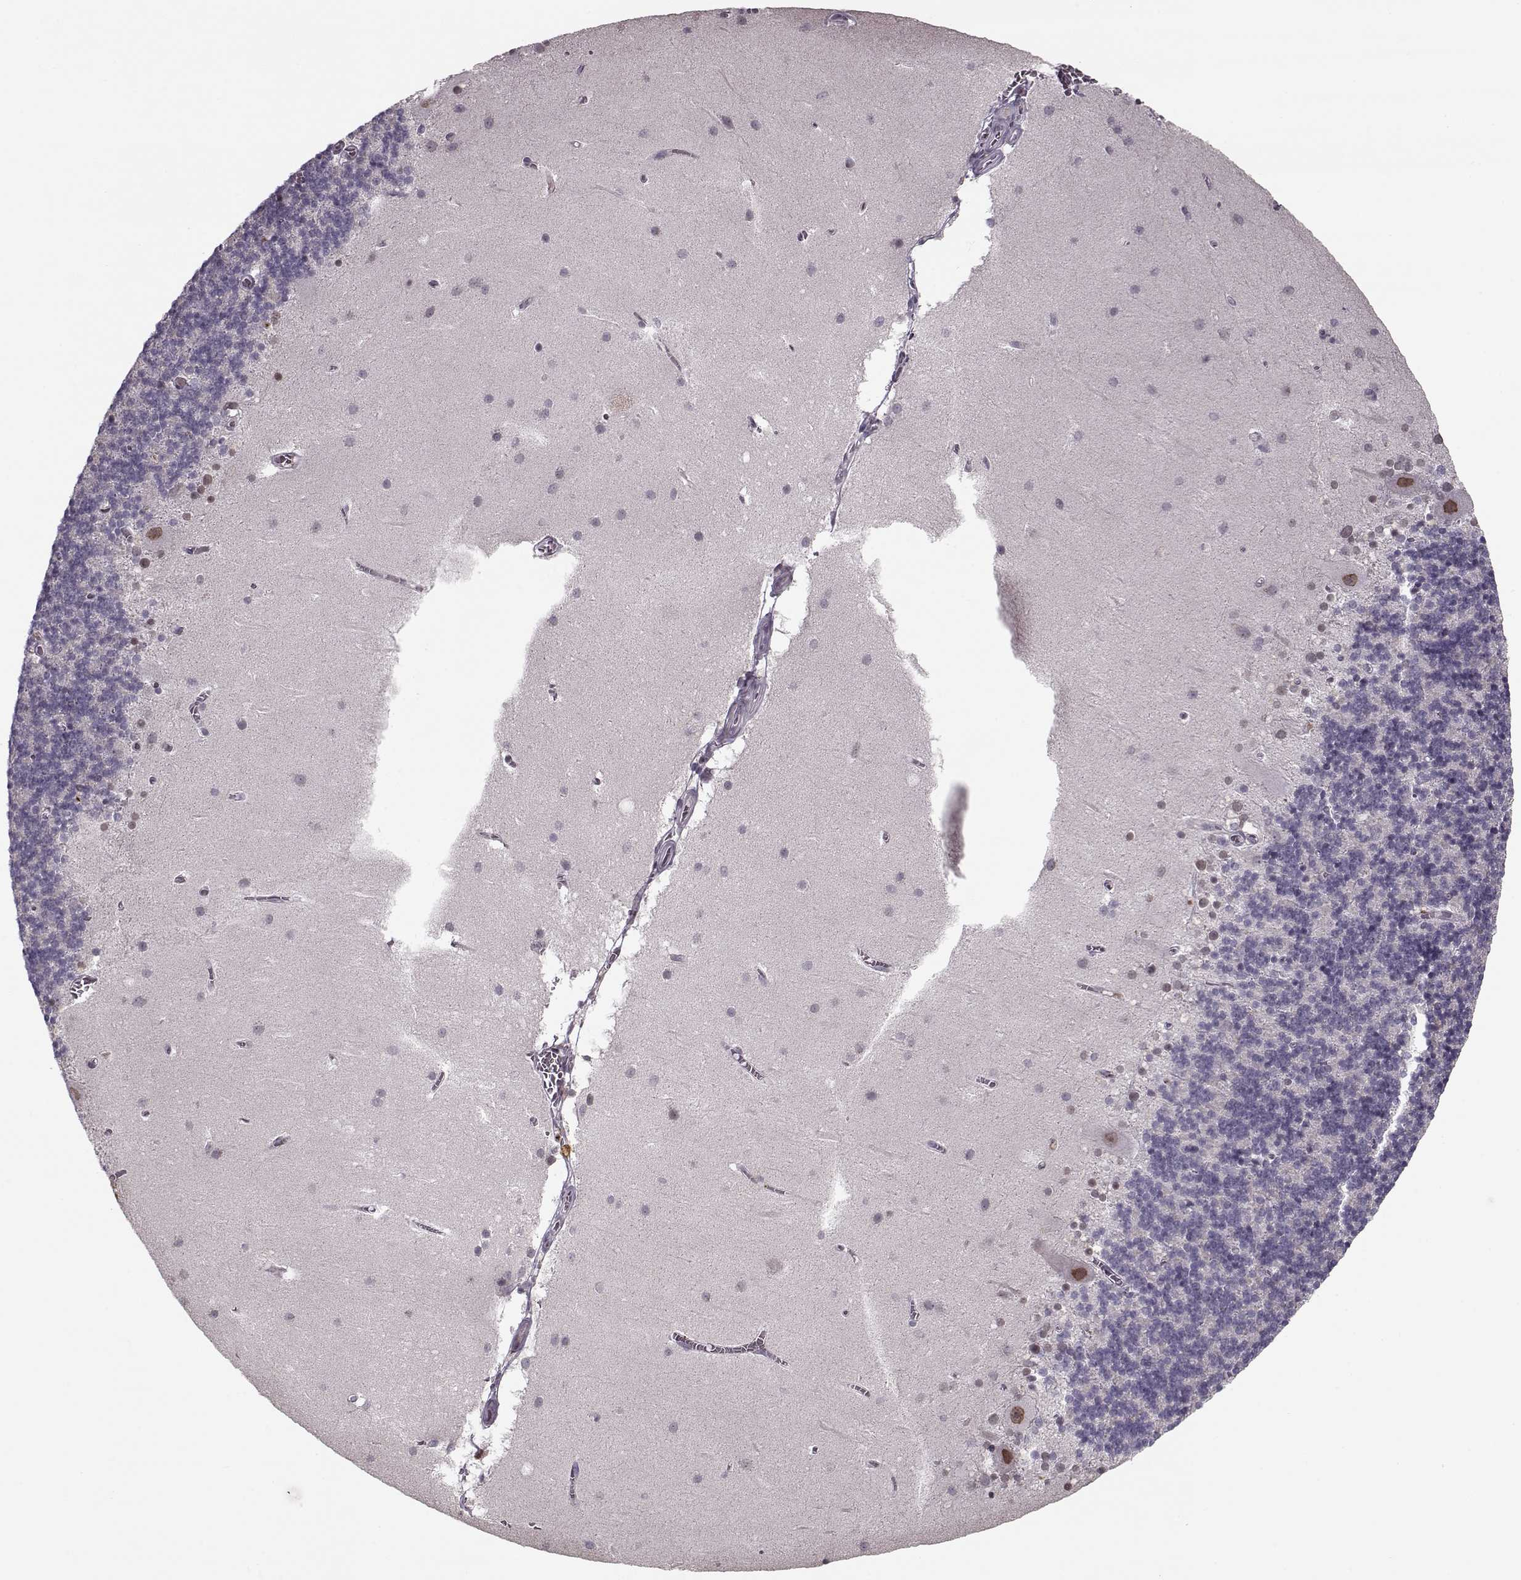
{"staining": {"intensity": "negative", "quantity": "none", "location": "none"}, "tissue": "cerebellum", "cell_type": "Cells in granular layer", "image_type": "normal", "snomed": [{"axis": "morphology", "description": "Normal tissue, NOS"}, {"axis": "topography", "description": "Cerebellum"}], "caption": "Protein analysis of unremarkable cerebellum displays no significant positivity in cells in granular layer. The staining was performed using DAB (3,3'-diaminobenzidine) to visualize the protein expression in brown, while the nuclei were stained in blue with hematoxylin (Magnification: 20x).", "gene": "DNAI3", "patient": {"sex": "male", "age": 70}}